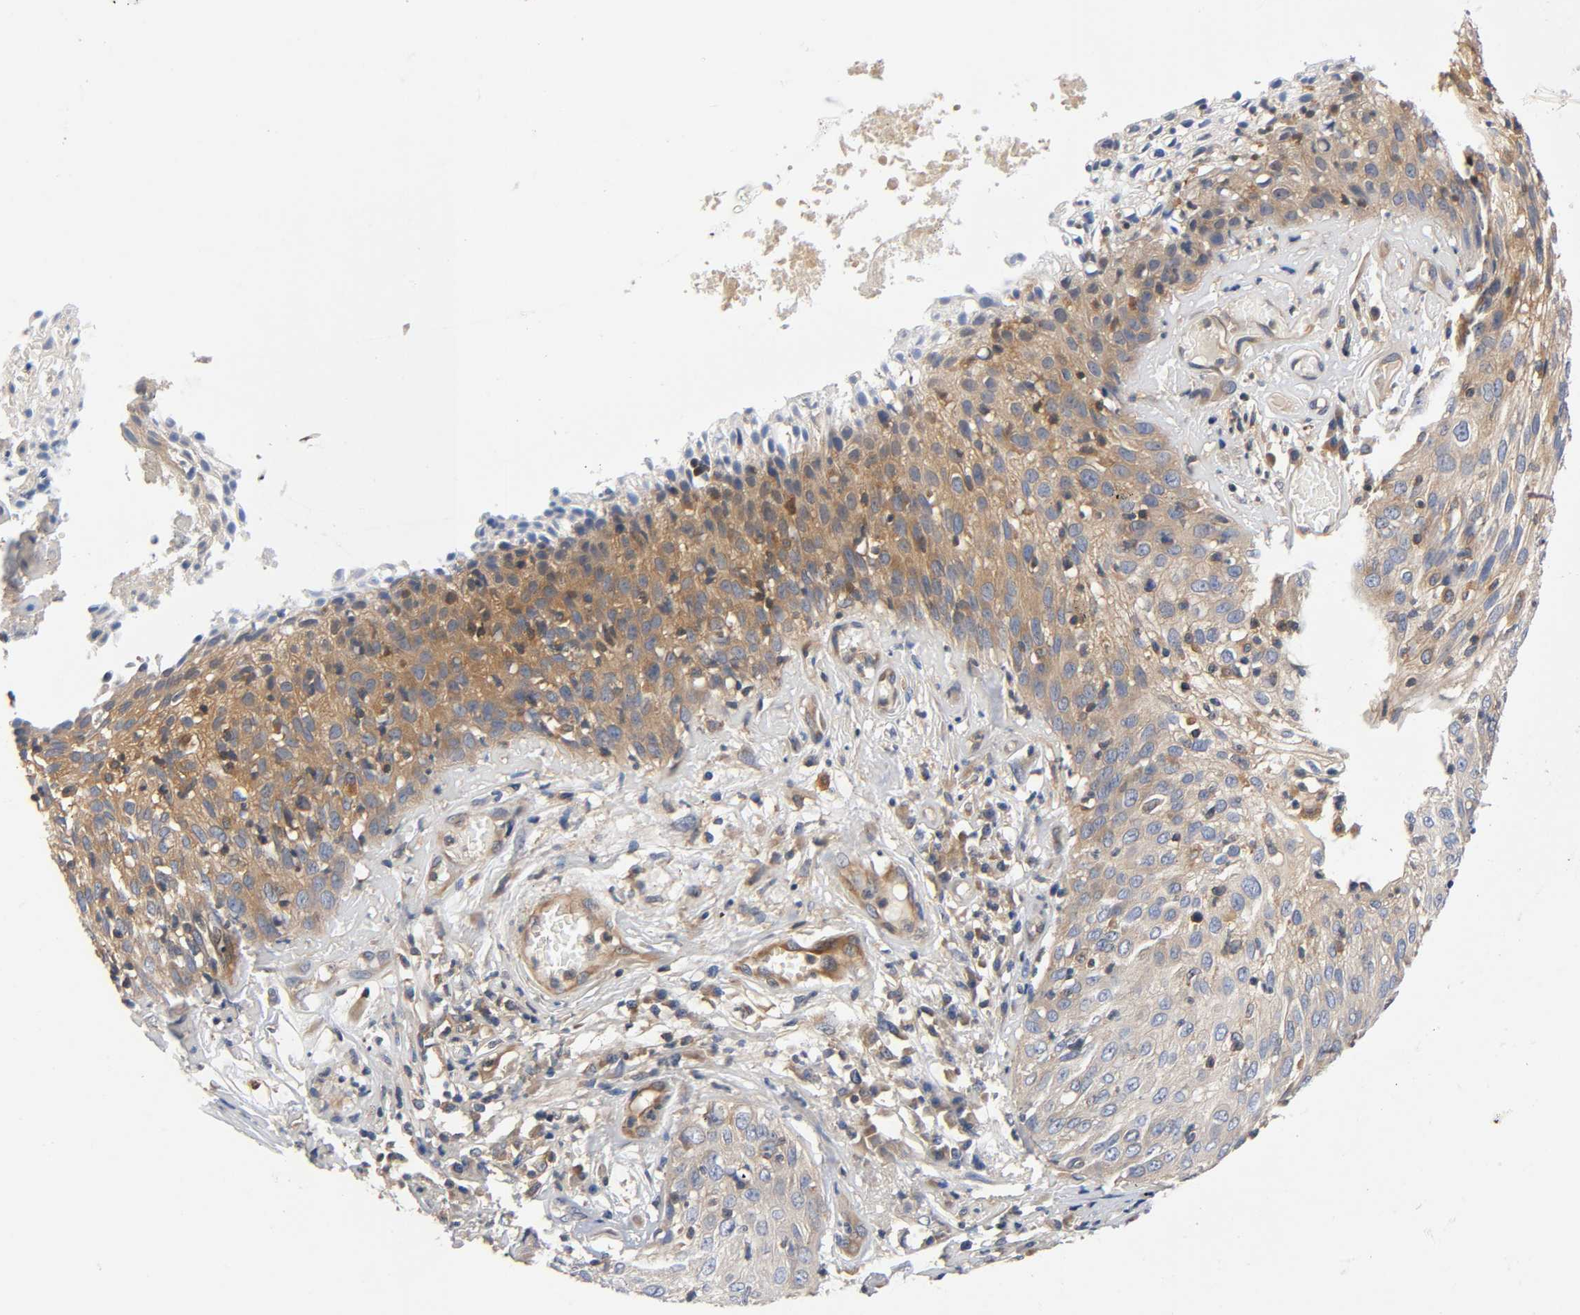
{"staining": {"intensity": "moderate", "quantity": ">75%", "location": "cytoplasmic/membranous"}, "tissue": "skin cancer", "cell_type": "Tumor cells", "image_type": "cancer", "snomed": [{"axis": "morphology", "description": "Squamous cell carcinoma, NOS"}, {"axis": "topography", "description": "Skin"}], "caption": "IHC micrograph of neoplastic tissue: human skin cancer (squamous cell carcinoma) stained using immunohistochemistry (IHC) exhibits medium levels of moderate protein expression localized specifically in the cytoplasmic/membranous of tumor cells, appearing as a cytoplasmic/membranous brown color.", "gene": "PRKAB1", "patient": {"sex": "male", "age": 65}}